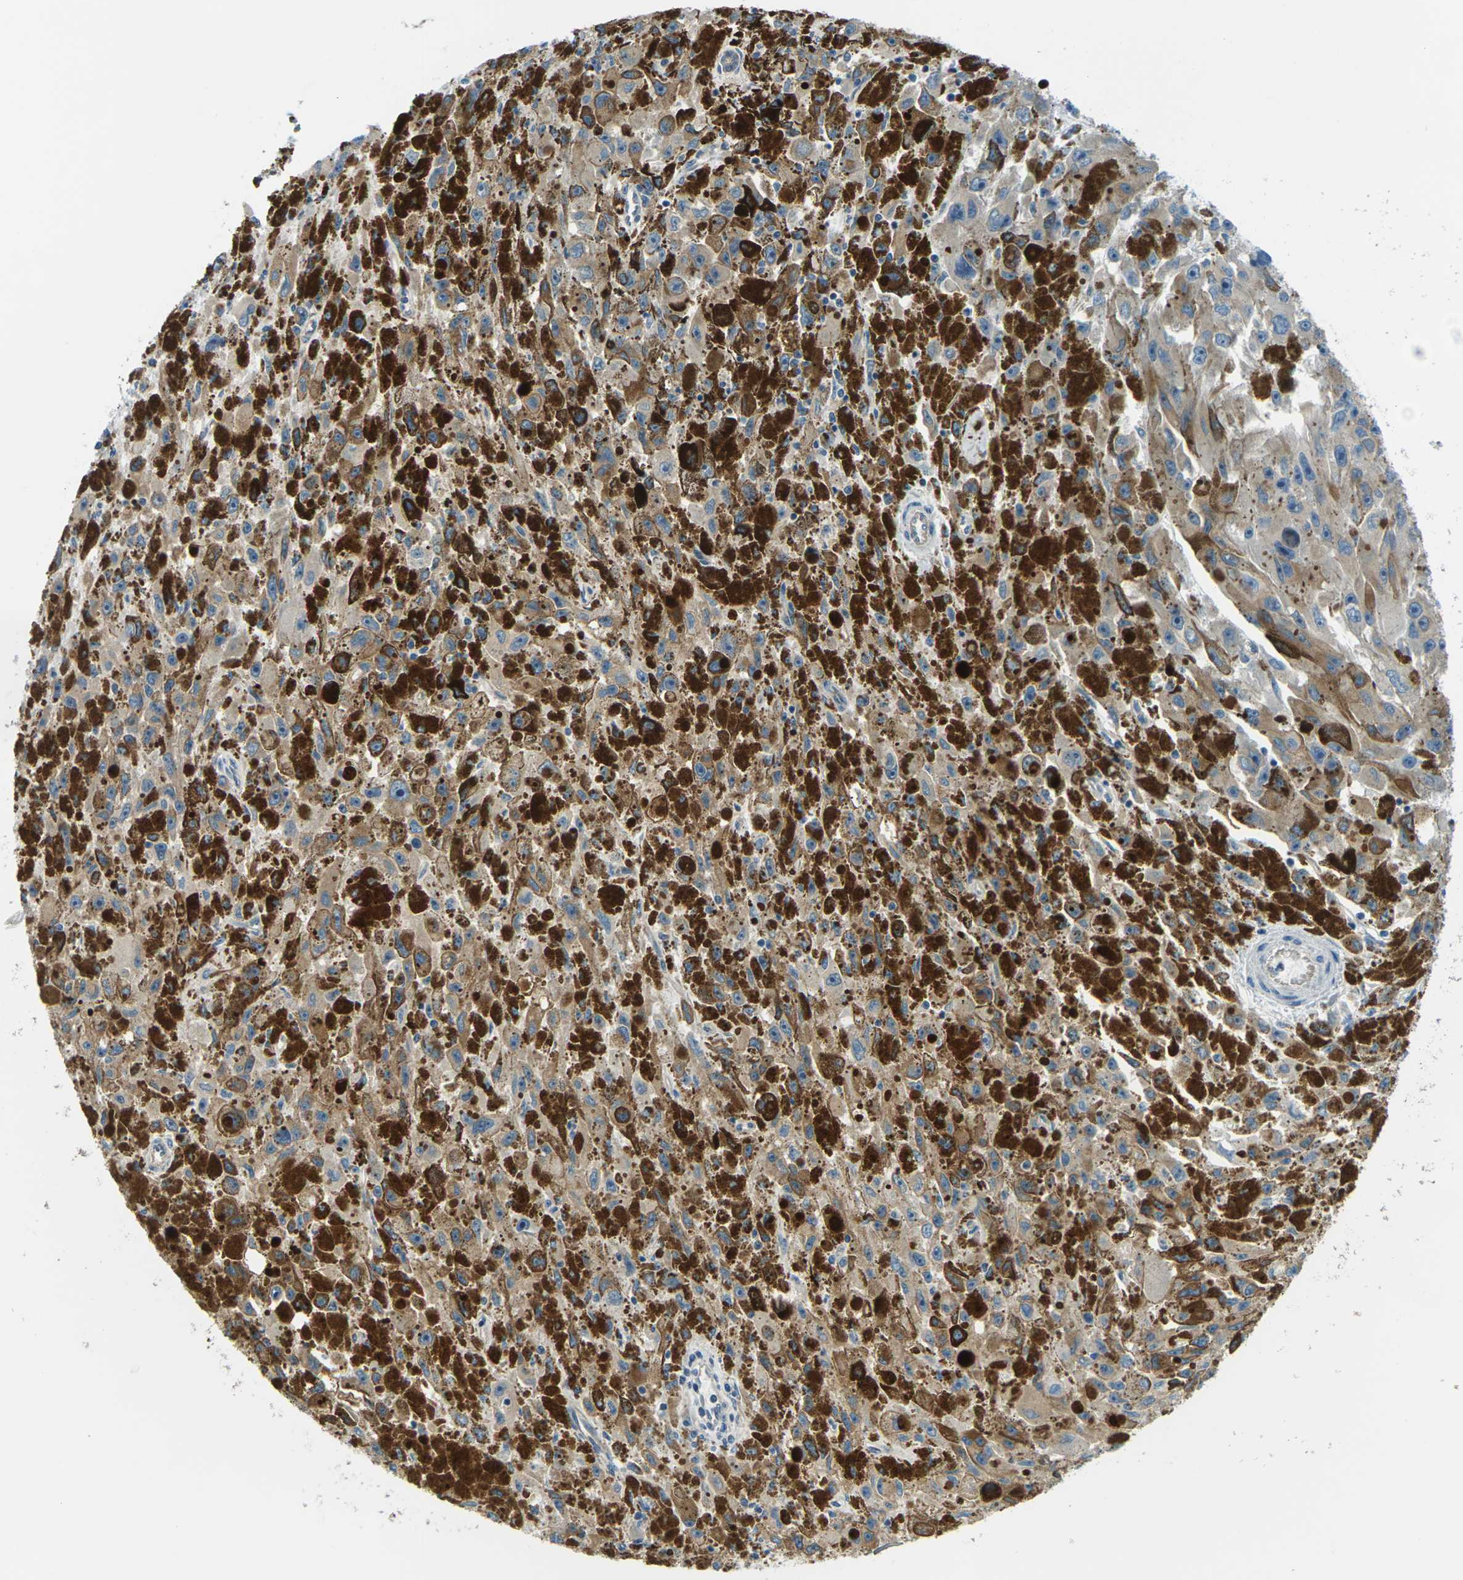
{"staining": {"intensity": "weak", "quantity": "25%-75%", "location": "cytoplasmic/membranous"}, "tissue": "melanoma", "cell_type": "Tumor cells", "image_type": "cancer", "snomed": [{"axis": "morphology", "description": "Malignant melanoma, NOS"}, {"axis": "topography", "description": "Skin"}], "caption": "A brown stain shows weak cytoplasmic/membranous staining of a protein in human melanoma tumor cells. (DAB IHC with brightfield microscopy, high magnification).", "gene": "SLC13A3", "patient": {"sex": "female", "age": 104}}